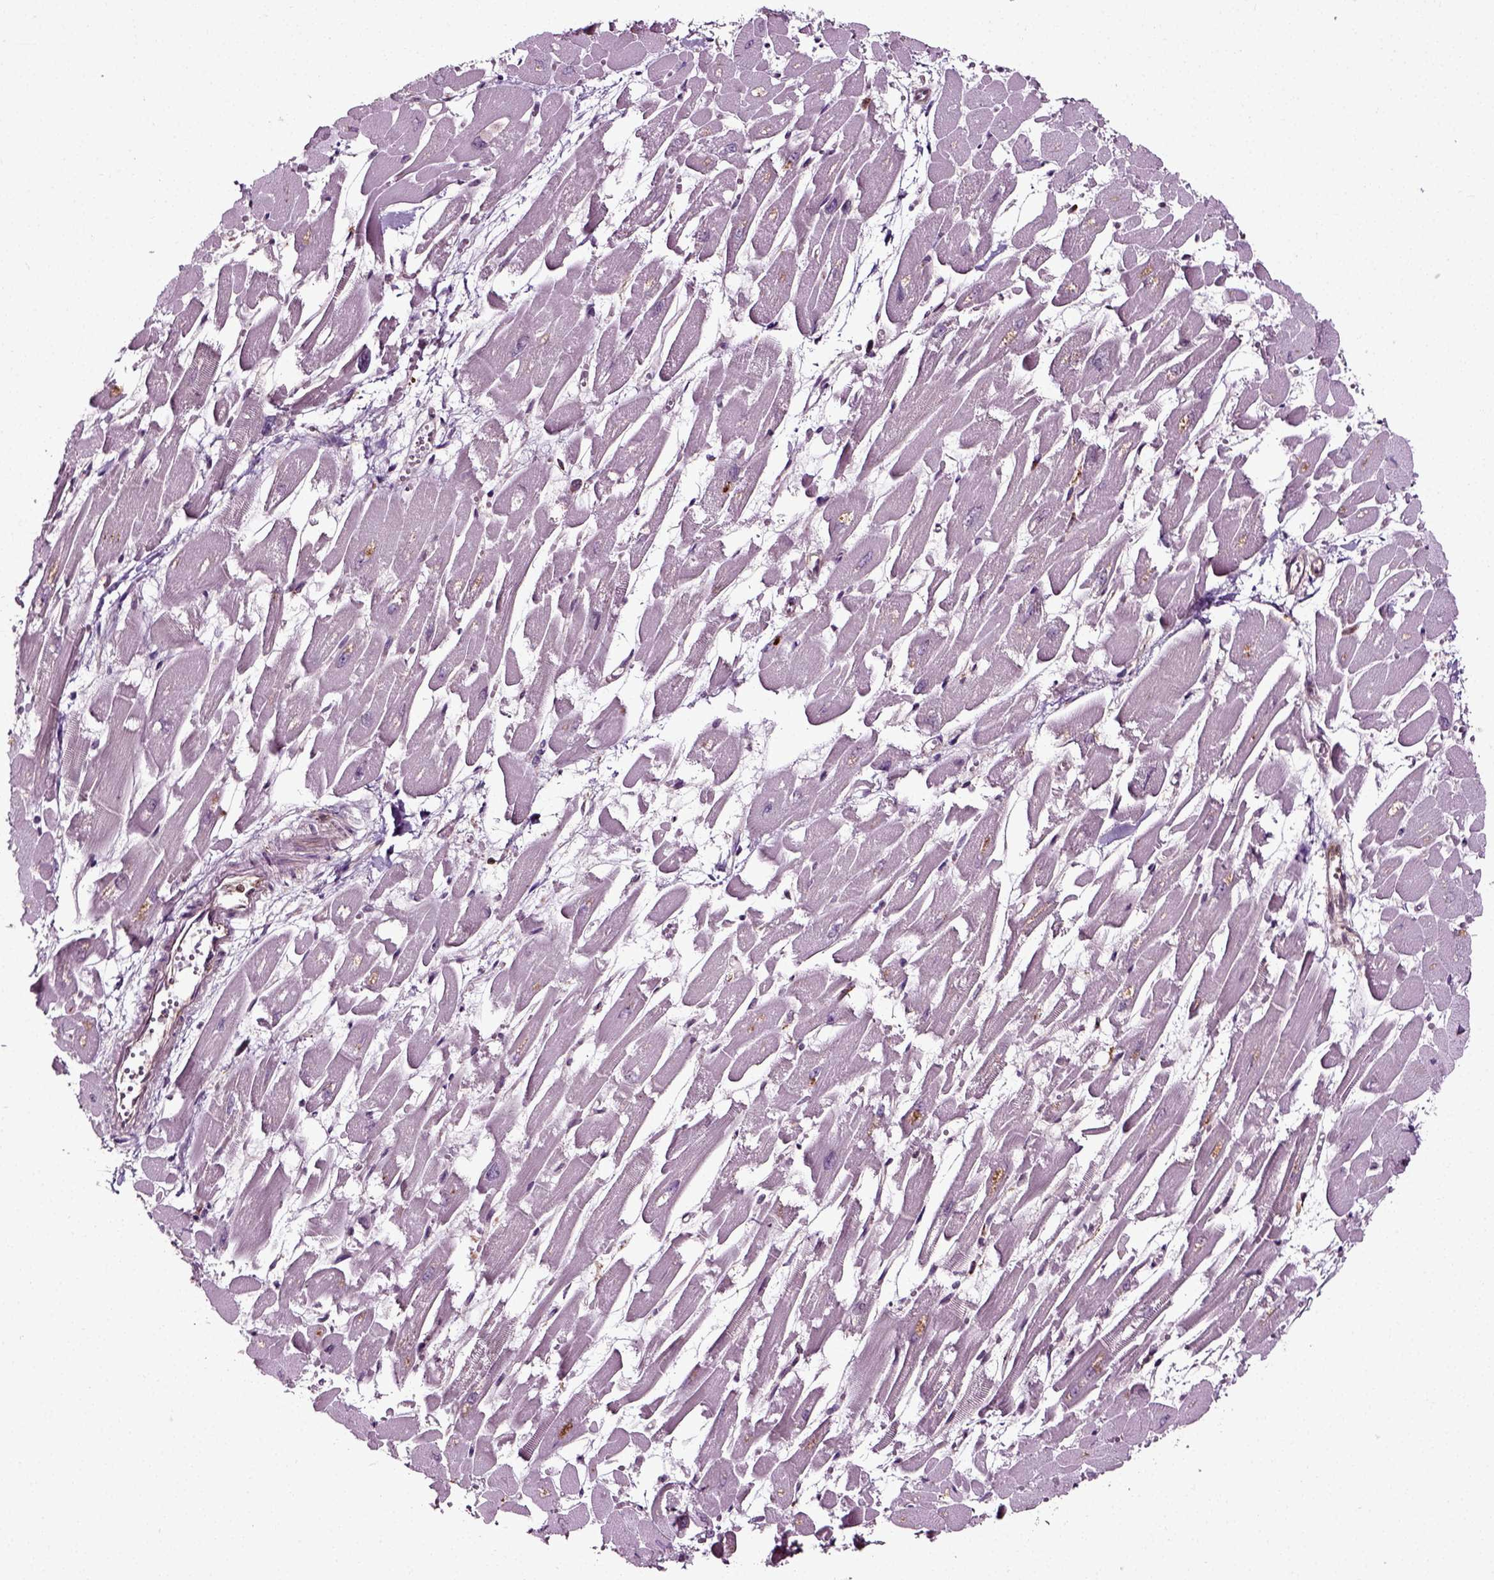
{"staining": {"intensity": "negative", "quantity": "none", "location": "none"}, "tissue": "heart muscle", "cell_type": "Cardiomyocytes", "image_type": "normal", "snomed": [{"axis": "morphology", "description": "Normal tissue, NOS"}, {"axis": "topography", "description": "Heart"}], "caption": "IHC image of benign heart muscle: heart muscle stained with DAB (3,3'-diaminobenzidine) shows no significant protein positivity in cardiomyocytes.", "gene": "RHOF", "patient": {"sex": "female", "age": 52}}